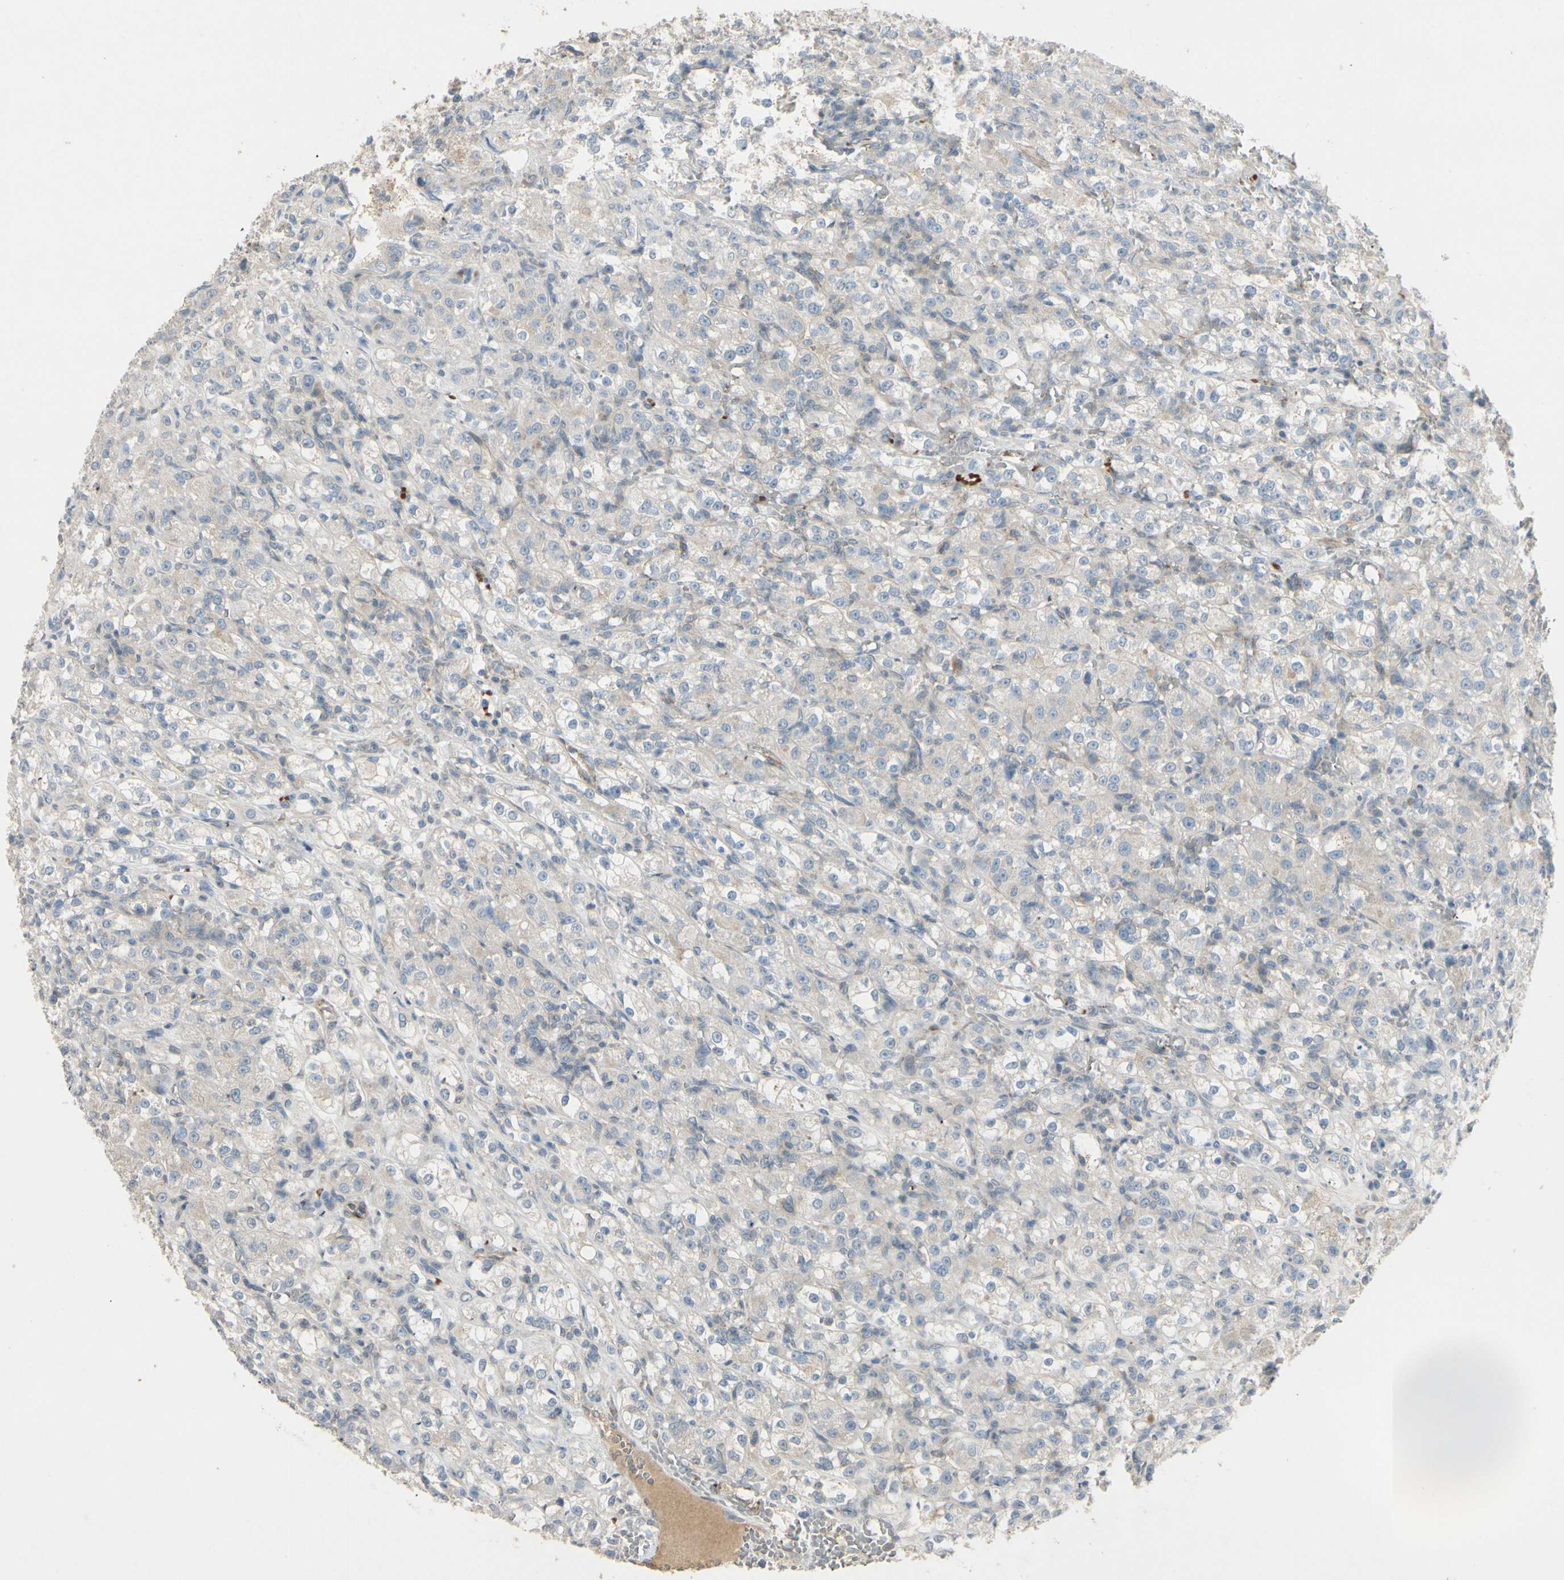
{"staining": {"intensity": "weak", "quantity": "<25%", "location": "cytoplasmic/membranous"}, "tissue": "renal cancer", "cell_type": "Tumor cells", "image_type": "cancer", "snomed": [{"axis": "morphology", "description": "Normal tissue, NOS"}, {"axis": "morphology", "description": "Adenocarcinoma, NOS"}, {"axis": "topography", "description": "Kidney"}], "caption": "Protein analysis of renal adenocarcinoma exhibits no significant expression in tumor cells.", "gene": "PPP3CB", "patient": {"sex": "male", "age": 61}}